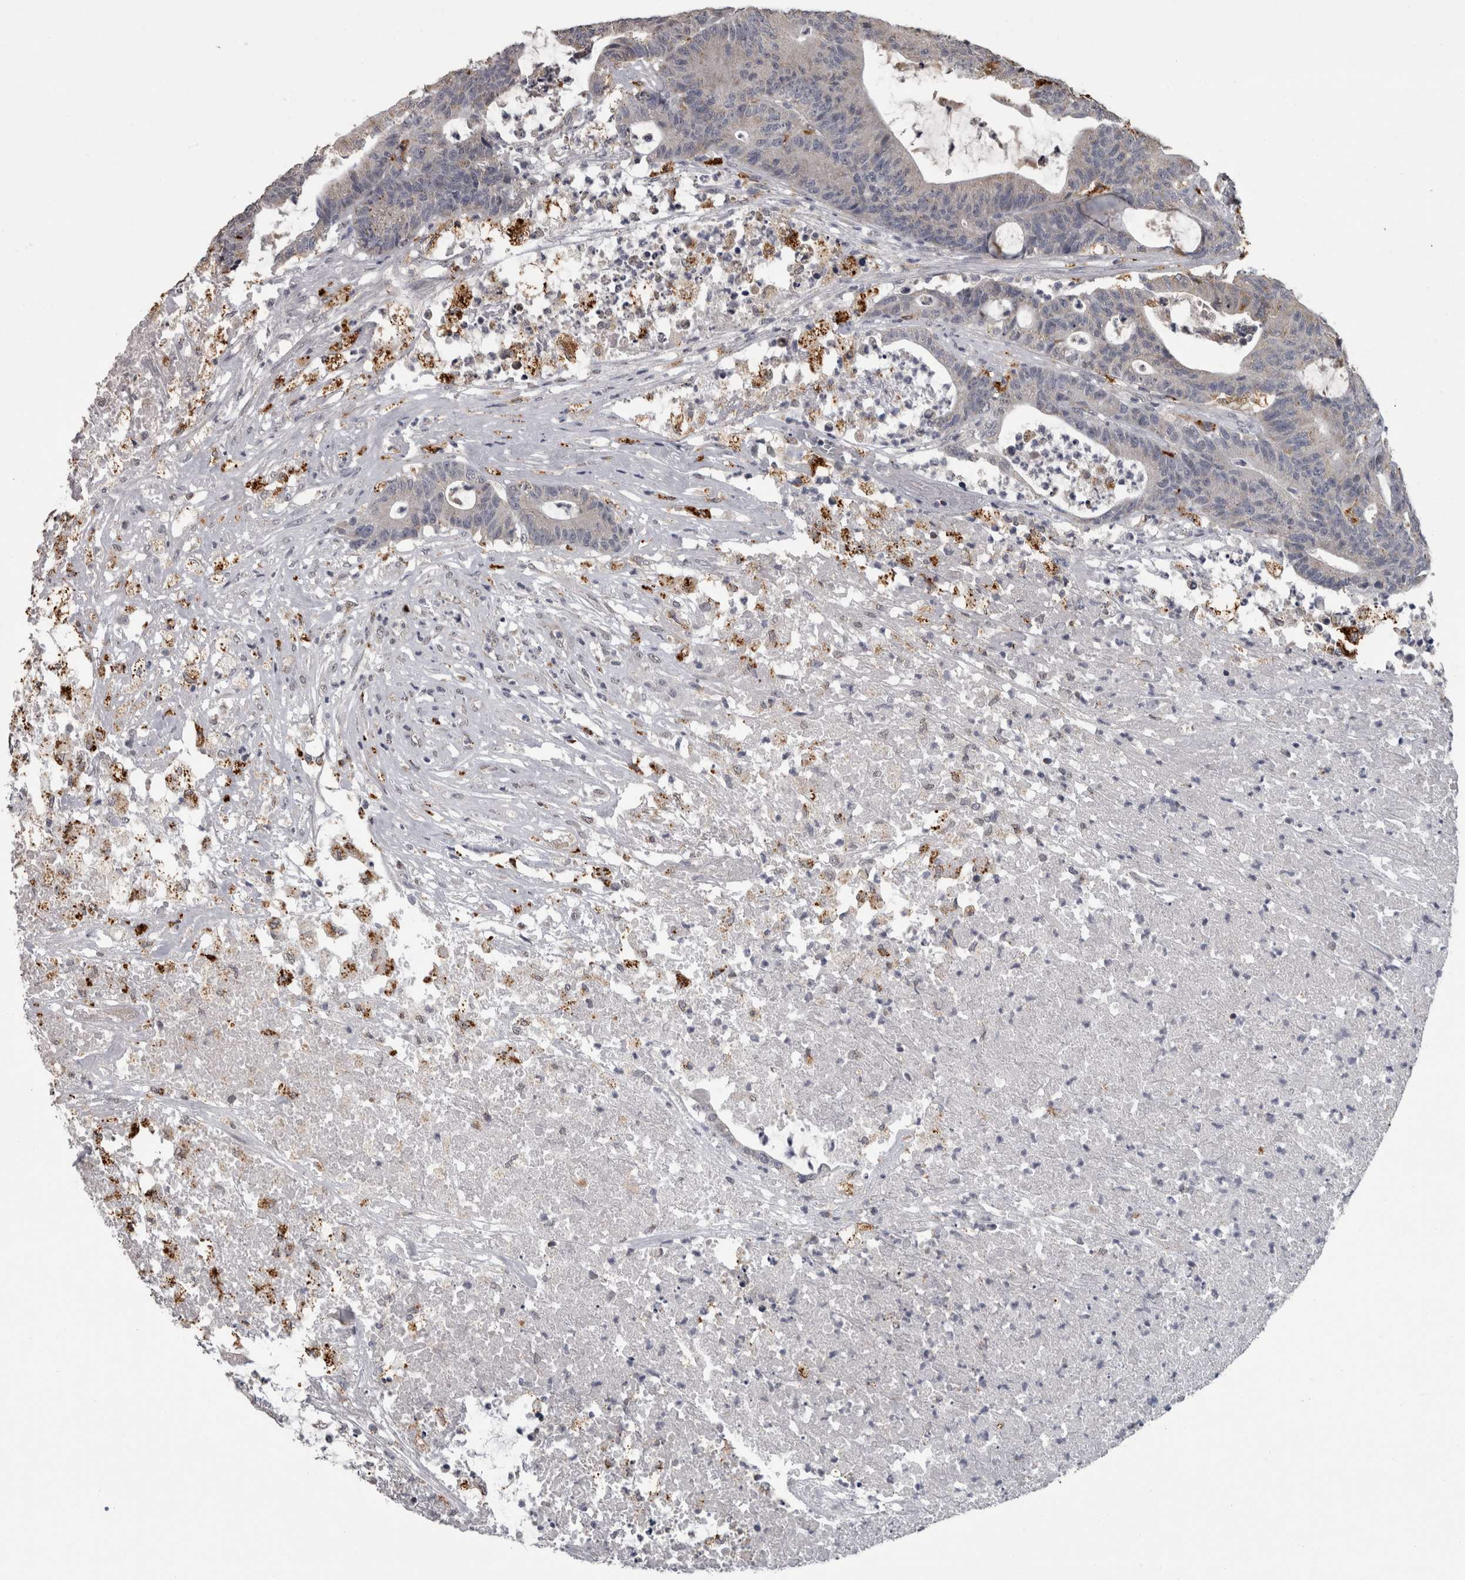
{"staining": {"intensity": "negative", "quantity": "none", "location": "none"}, "tissue": "colorectal cancer", "cell_type": "Tumor cells", "image_type": "cancer", "snomed": [{"axis": "morphology", "description": "Adenocarcinoma, NOS"}, {"axis": "topography", "description": "Colon"}], "caption": "This is an immunohistochemistry (IHC) histopathology image of adenocarcinoma (colorectal). There is no positivity in tumor cells.", "gene": "NAAA", "patient": {"sex": "female", "age": 84}}